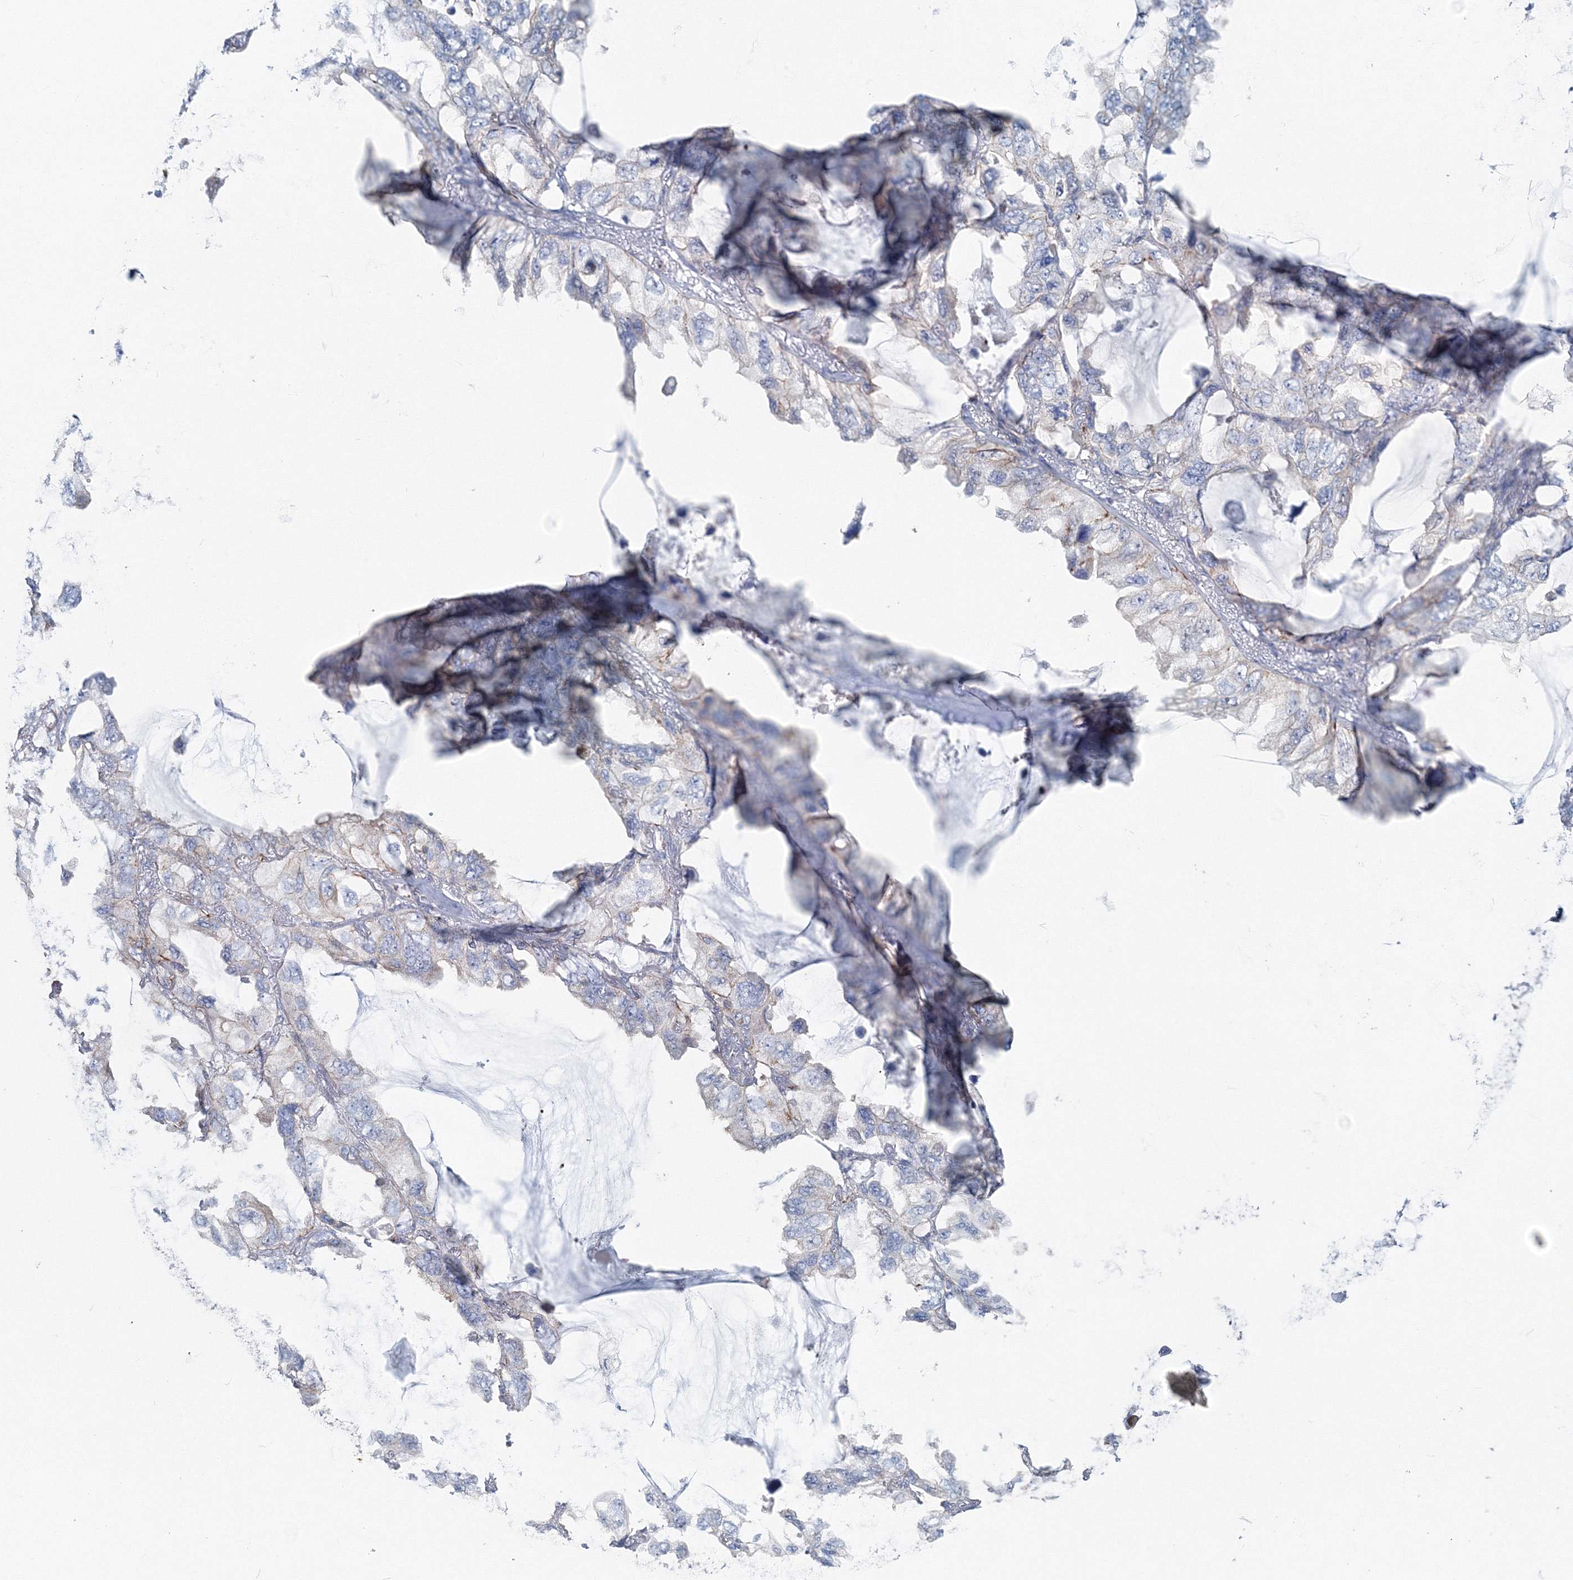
{"staining": {"intensity": "negative", "quantity": "none", "location": "none"}, "tissue": "lung cancer", "cell_type": "Tumor cells", "image_type": "cancer", "snomed": [{"axis": "morphology", "description": "Squamous cell carcinoma, NOS"}, {"axis": "topography", "description": "Lung"}], "caption": "This is a micrograph of immunohistochemistry (IHC) staining of lung cancer, which shows no positivity in tumor cells.", "gene": "GGA2", "patient": {"sex": "female", "age": 73}}